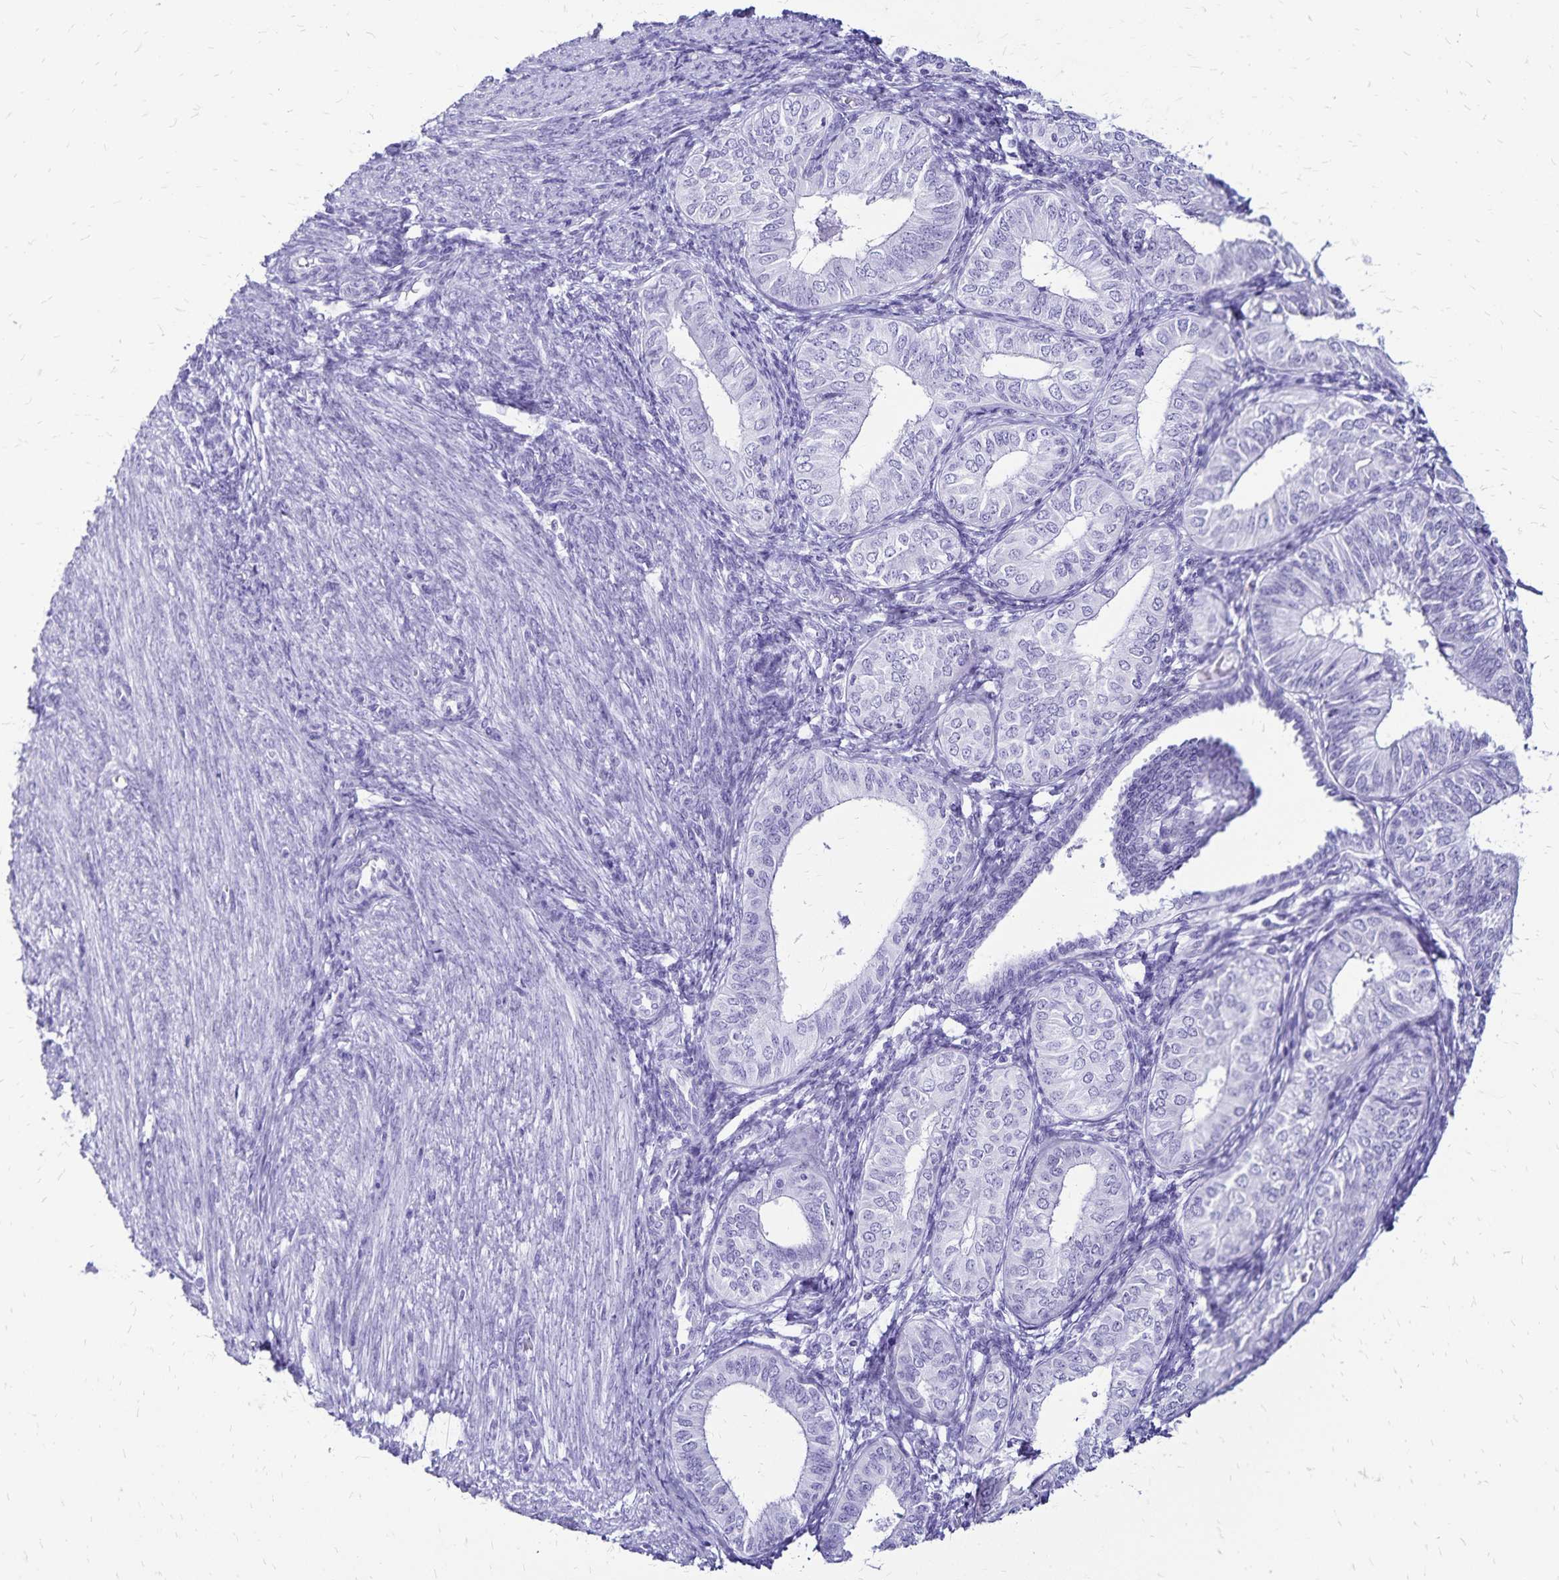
{"staining": {"intensity": "negative", "quantity": "none", "location": "none"}, "tissue": "endometrial cancer", "cell_type": "Tumor cells", "image_type": "cancer", "snomed": [{"axis": "morphology", "description": "Adenocarcinoma, NOS"}, {"axis": "topography", "description": "Endometrium"}], "caption": "Immunohistochemistry (IHC) histopathology image of human endometrial adenocarcinoma stained for a protein (brown), which displays no expression in tumor cells.", "gene": "LIN28B", "patient": {"sex": "female", "age": 58}}